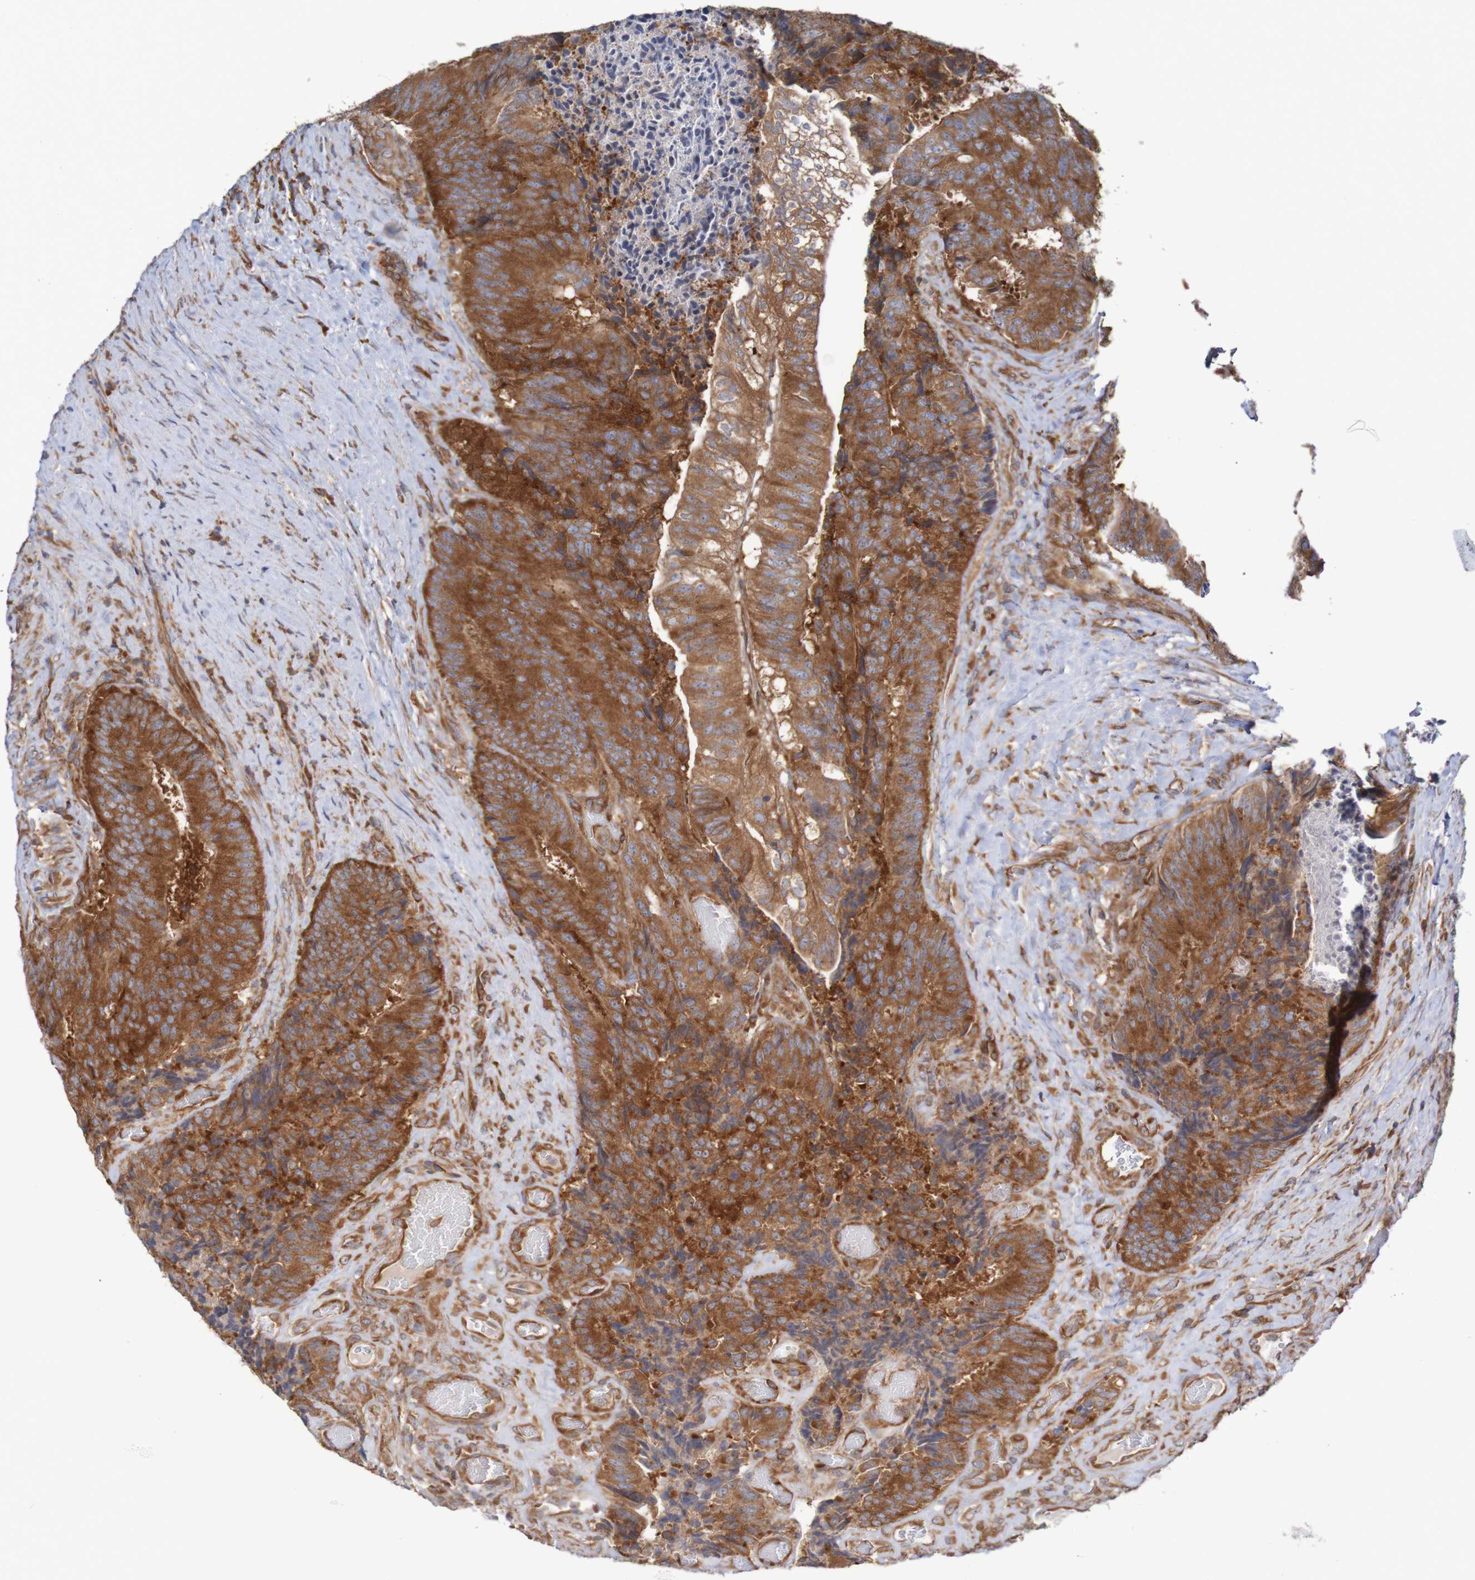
{"staining": {"intensity": "strong", "quantity": ">75%", "location": "cytoplasmic/membranous"}, "tissue": "colorectal cancer", "cell_type": "Tumor cells", "image_type": "cancer", "snomed": [{"axis": "morphology", "description": "Adenocarcinoma, NOS"}, {"axis": "topography", "description": "Rectum"}], "caption": "Protein analysis of colorectal adenocarcinoma tissue reveals strong cytoplasmic/membranous positivity in about >75% of tumor cells.", "gene": "LRRC47", "patient": {"sex": "male", "age": 72}}